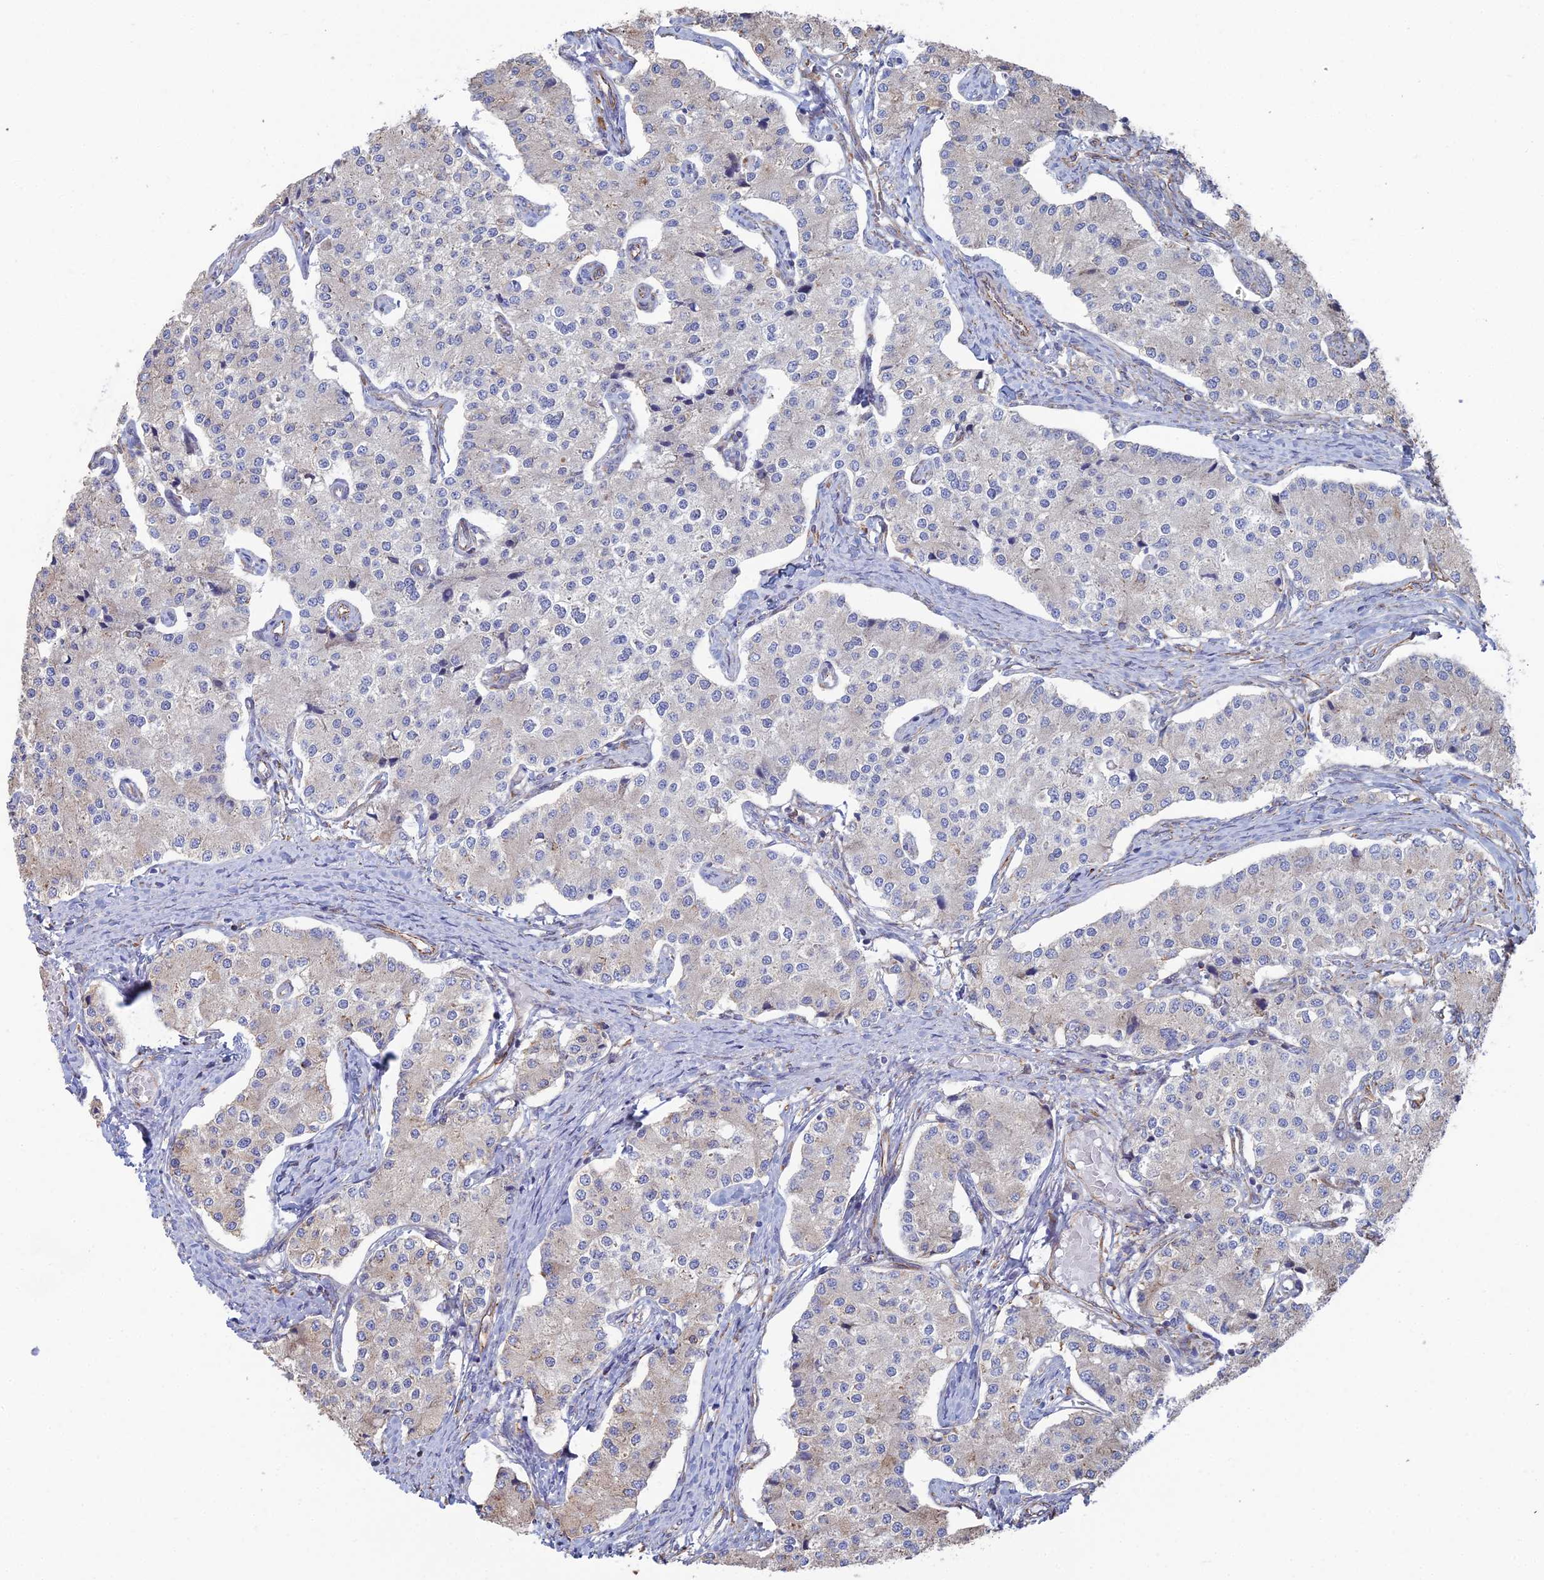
{"staining": {"intensity": "negative", "quantity": "none", "location": "none"}, "tissue": "carcinoid", "cell_type": "Tumor cells", "image_type": "cancer", "snomed": [{"axis": "morphology", "description": "Carcinoid, malignant, NOS"}, {"axis": "topography", "description": "Colon"}], "caption": "DAB (3,3'-diaminobenzidine) immunohistochemical staining of human carcinoid exhibits no significant positivity in tumor cells.", "gene": "CLVS2", "patient": {"sex": "female", "age": 52}}